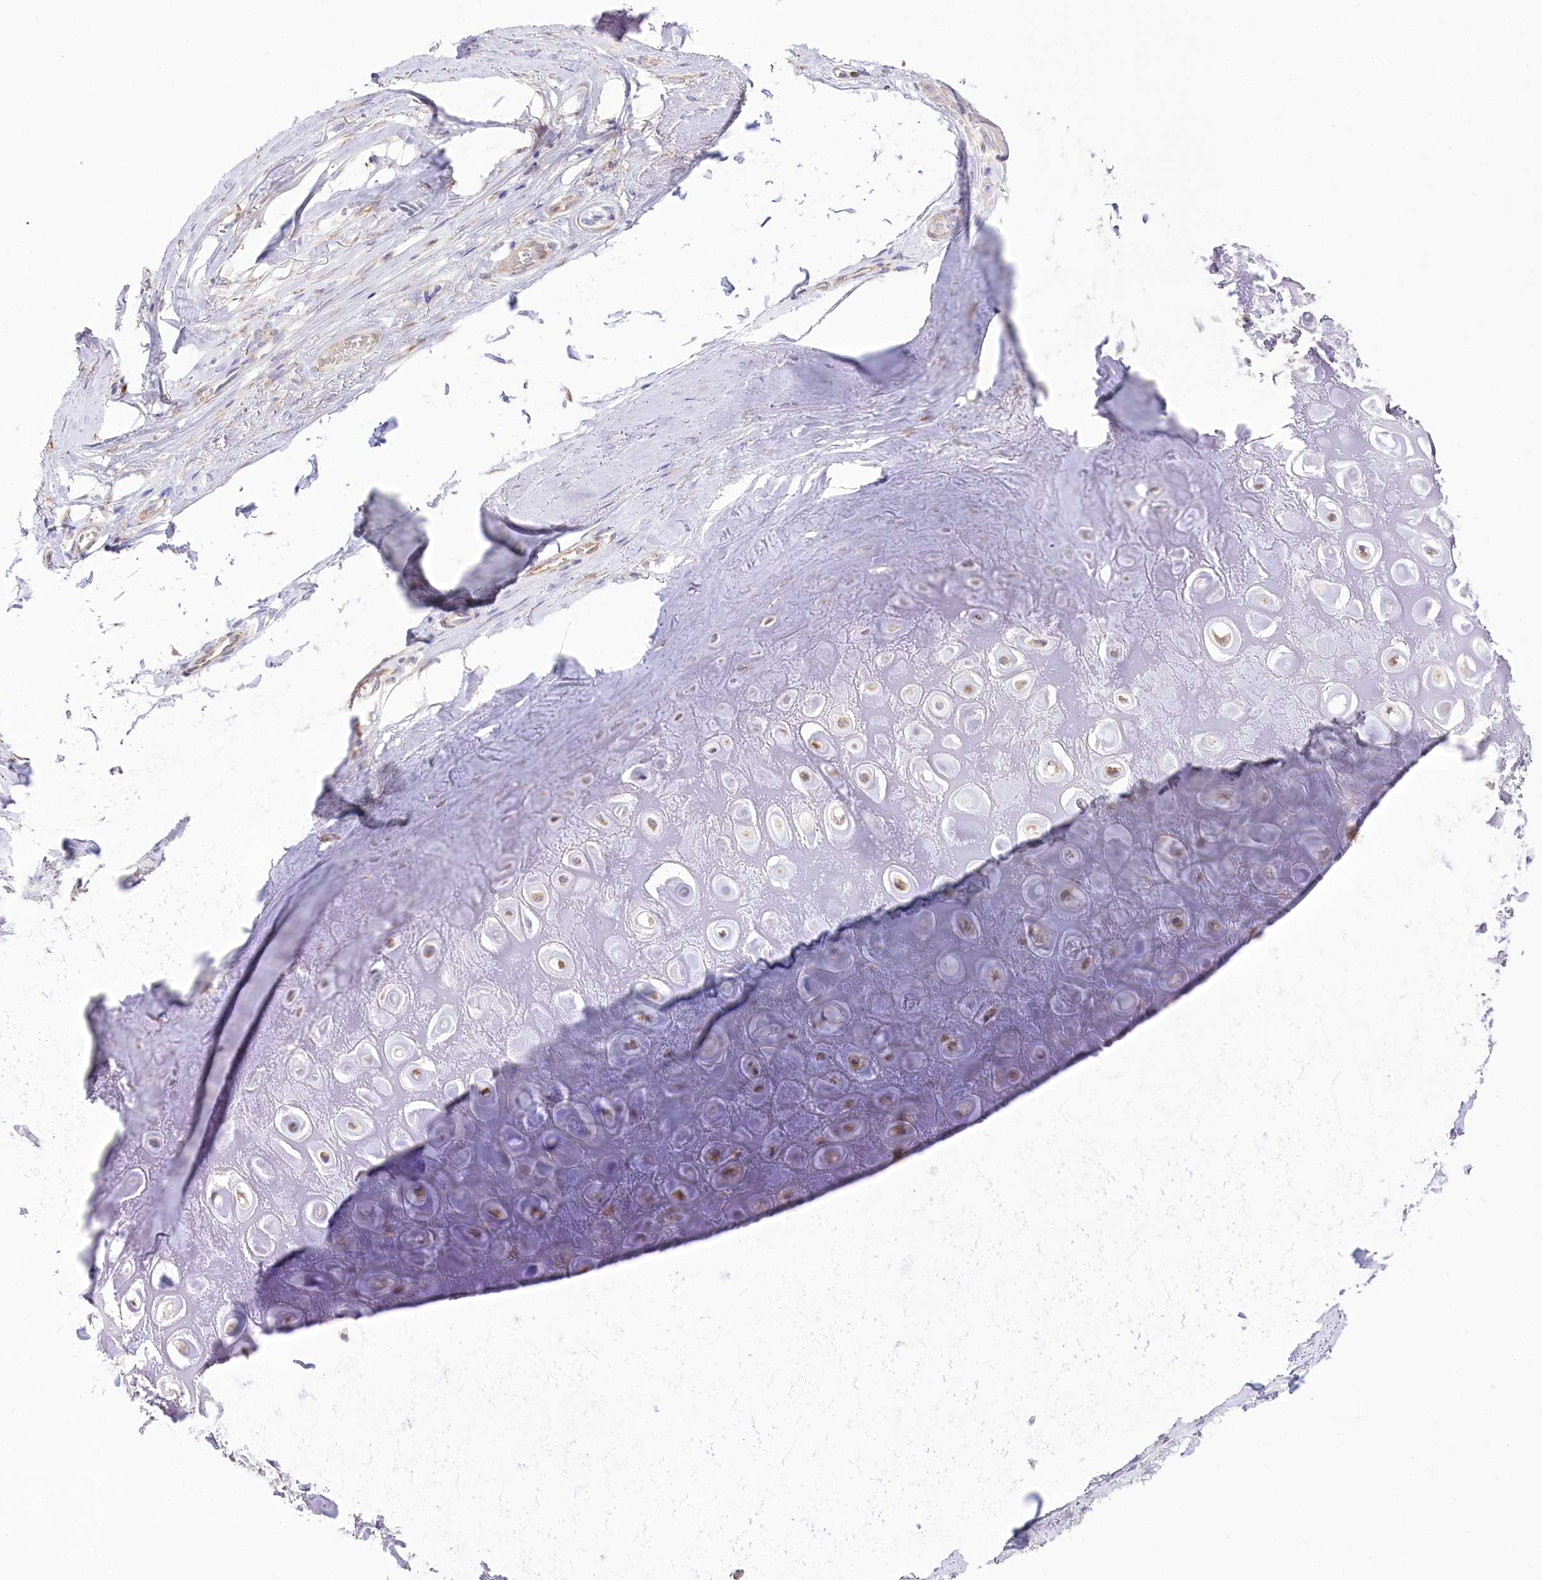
{"staining": {"intensity": "moderate", "quantity": ">75%", "location": "cytoplasmic/membranous"}, "tissue": "adipose tissue", "cell_type": "Adipocytes", "image_type": "normal", "snomed": [{"axis": "morphology", "description": "Normal tissue, NOS"}, {"axis": "morphology", "description": "Basal cell carcinoma"}, {"axis": "topography", "description": "Skin"}], "caption": "Adipose tissue stained with immunohistochemistry demonstrates moderate cytoplasmic/membranous positivity in about >75% of adipocytes.", "gene": "STT3B", "patient": {"sex": "female", "age": 89}}